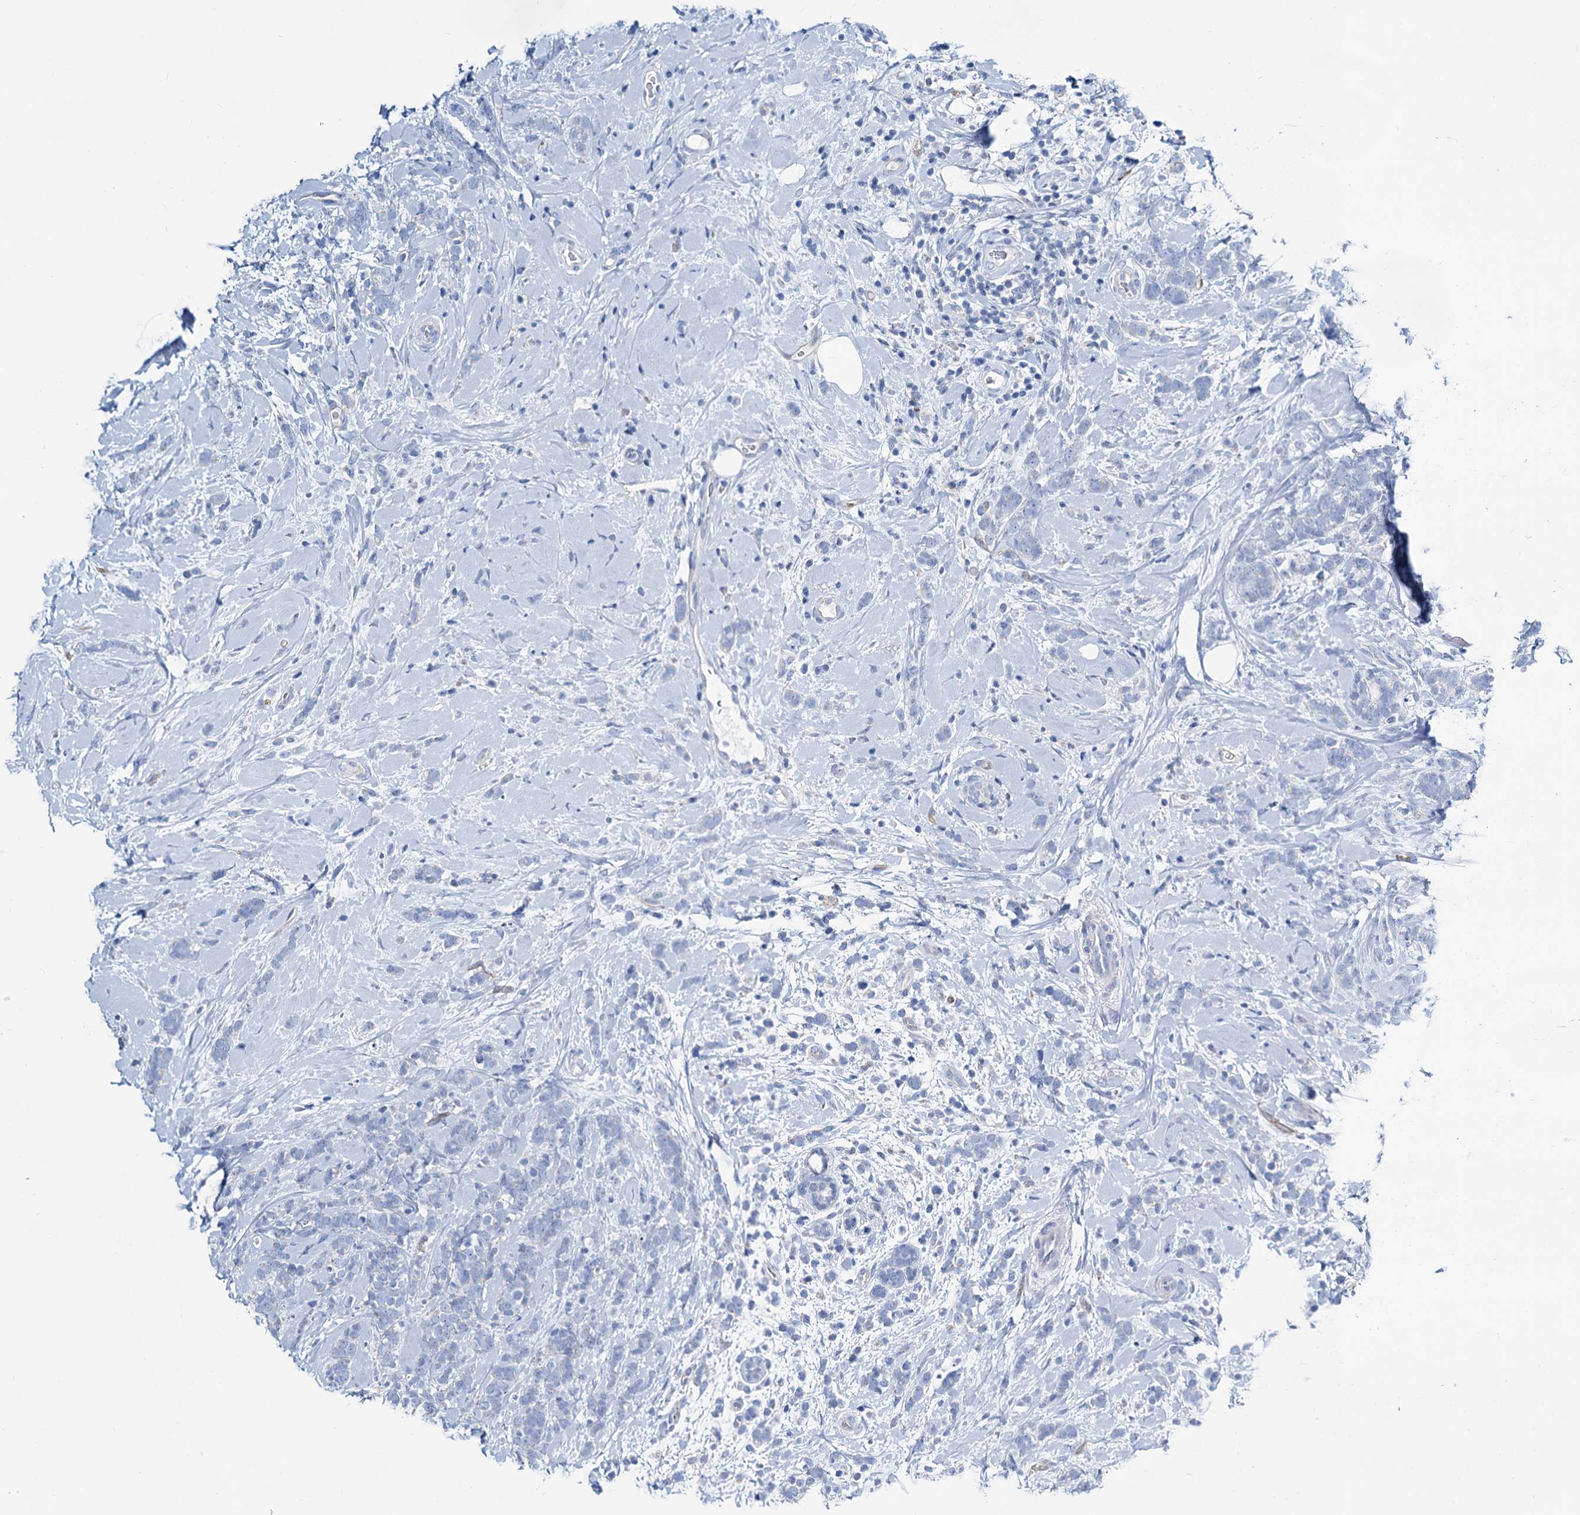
{"staining": {"intensity": "negative", "quantity": "none", "location": "none"}, "tissue": "breast cancer", "cell_type": "Tumor cells", "image_type": "cancer", "snomed": [{"axis": "morphology", "description": "Lobular carcinoma"}, {"axis": "topography", "description": "Breast"}], "caption": "Micrograph shows no protein staining in tumor cells of breast cancer tissue.", "gene": "SLC1A3", "patient": {"sex": "female", "age": 58}}